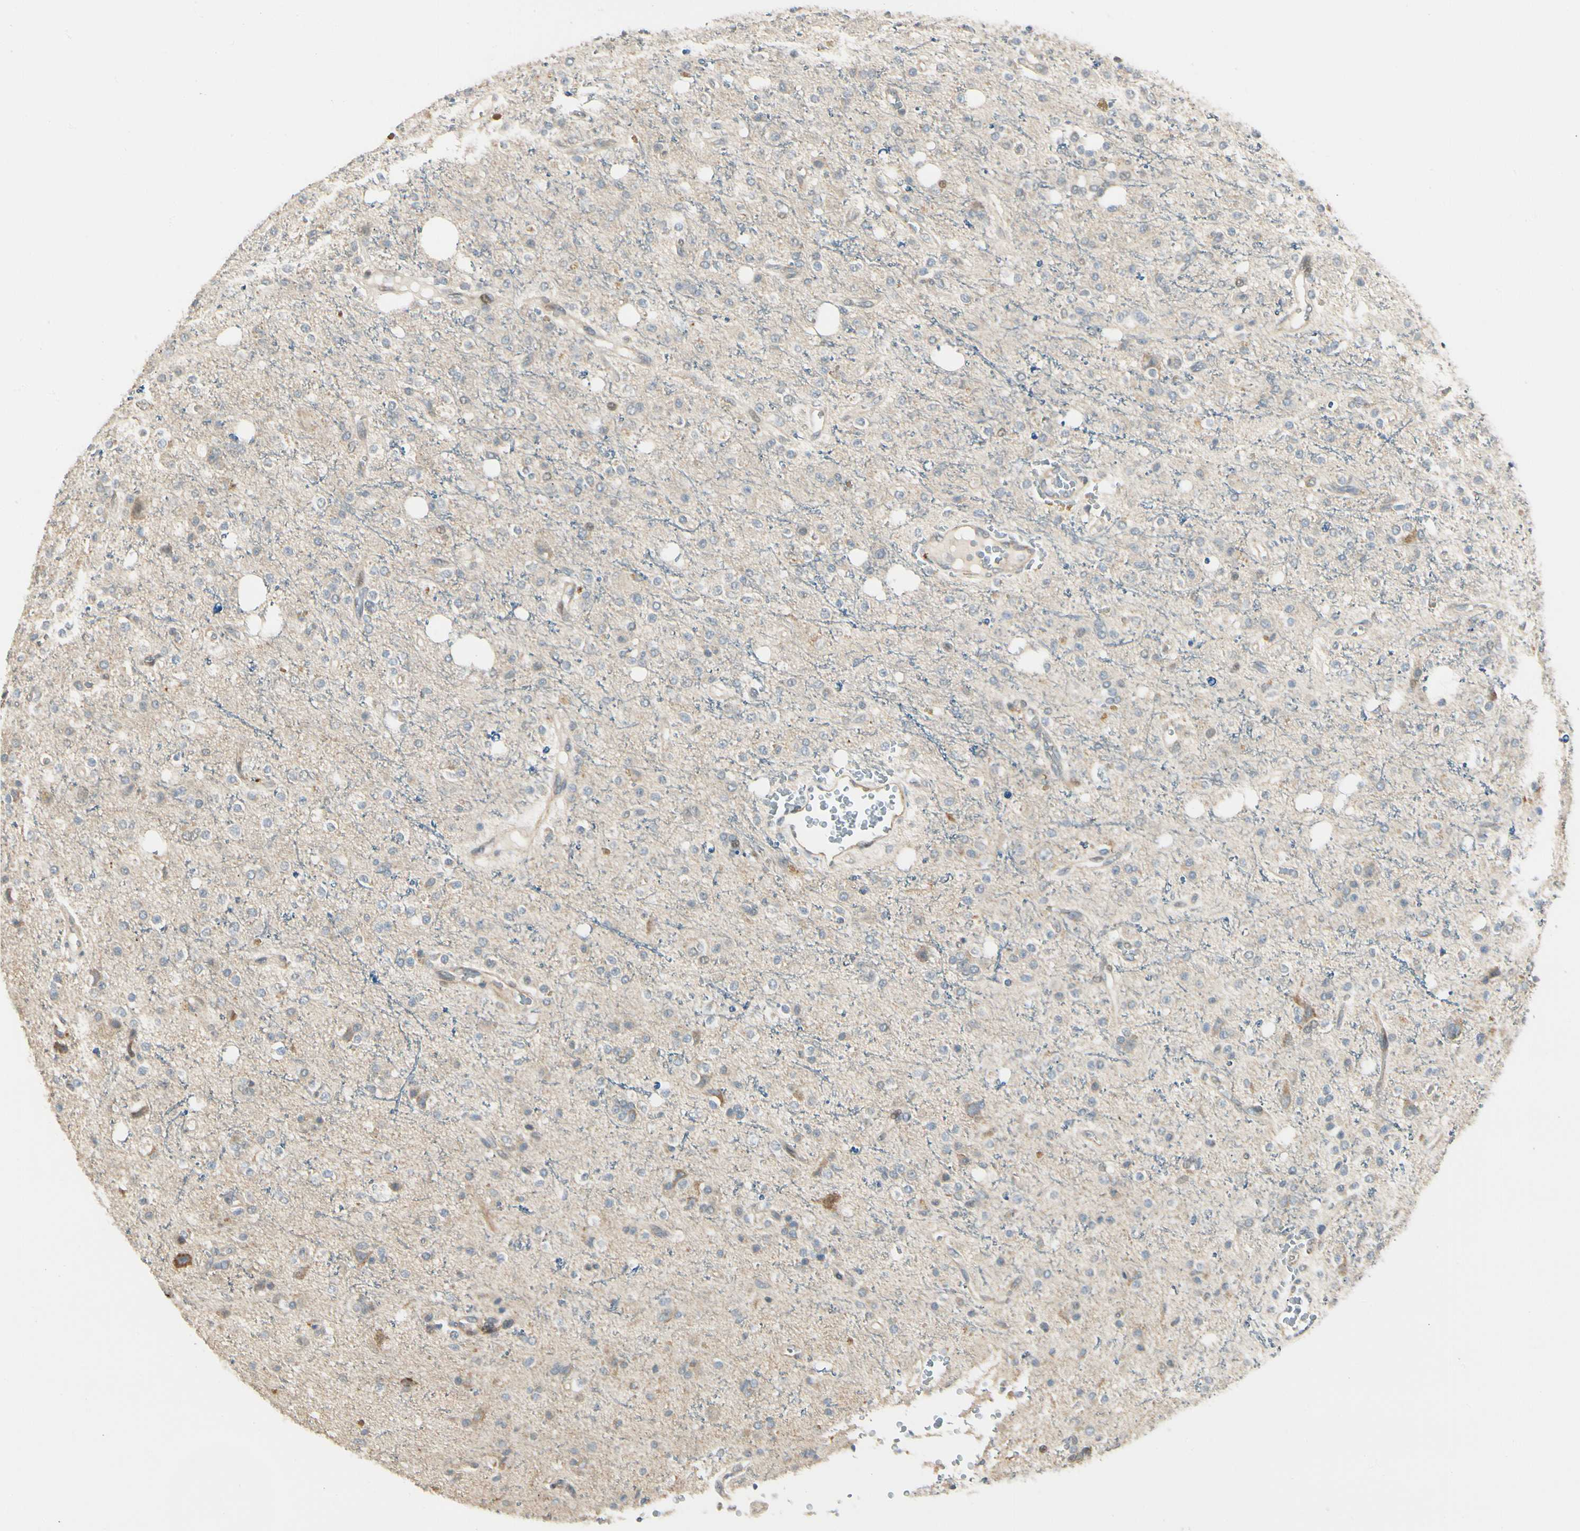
{"staining": {"intensity": "weak", "quantity": "<25%", "location": "nuclear"}, "tissue": "glioma", "cell_type": "Tumor cells", "image_type": "cancer", "snomed": [{"axis": "morphology", "description": "Glioma, malignant, High grade"}, {"axis": "topography", "description": "Brain"}], "caption": "Immunohistochemistry image of neoplastic tissue: human malignant glioma (high-grade) stained with DAB (3,3'-diaminobenzidine) exhibits no significant protein staining in tumor cells.", "gene": "P4HA3", "patient": {"sex": "male", "age": 47}}